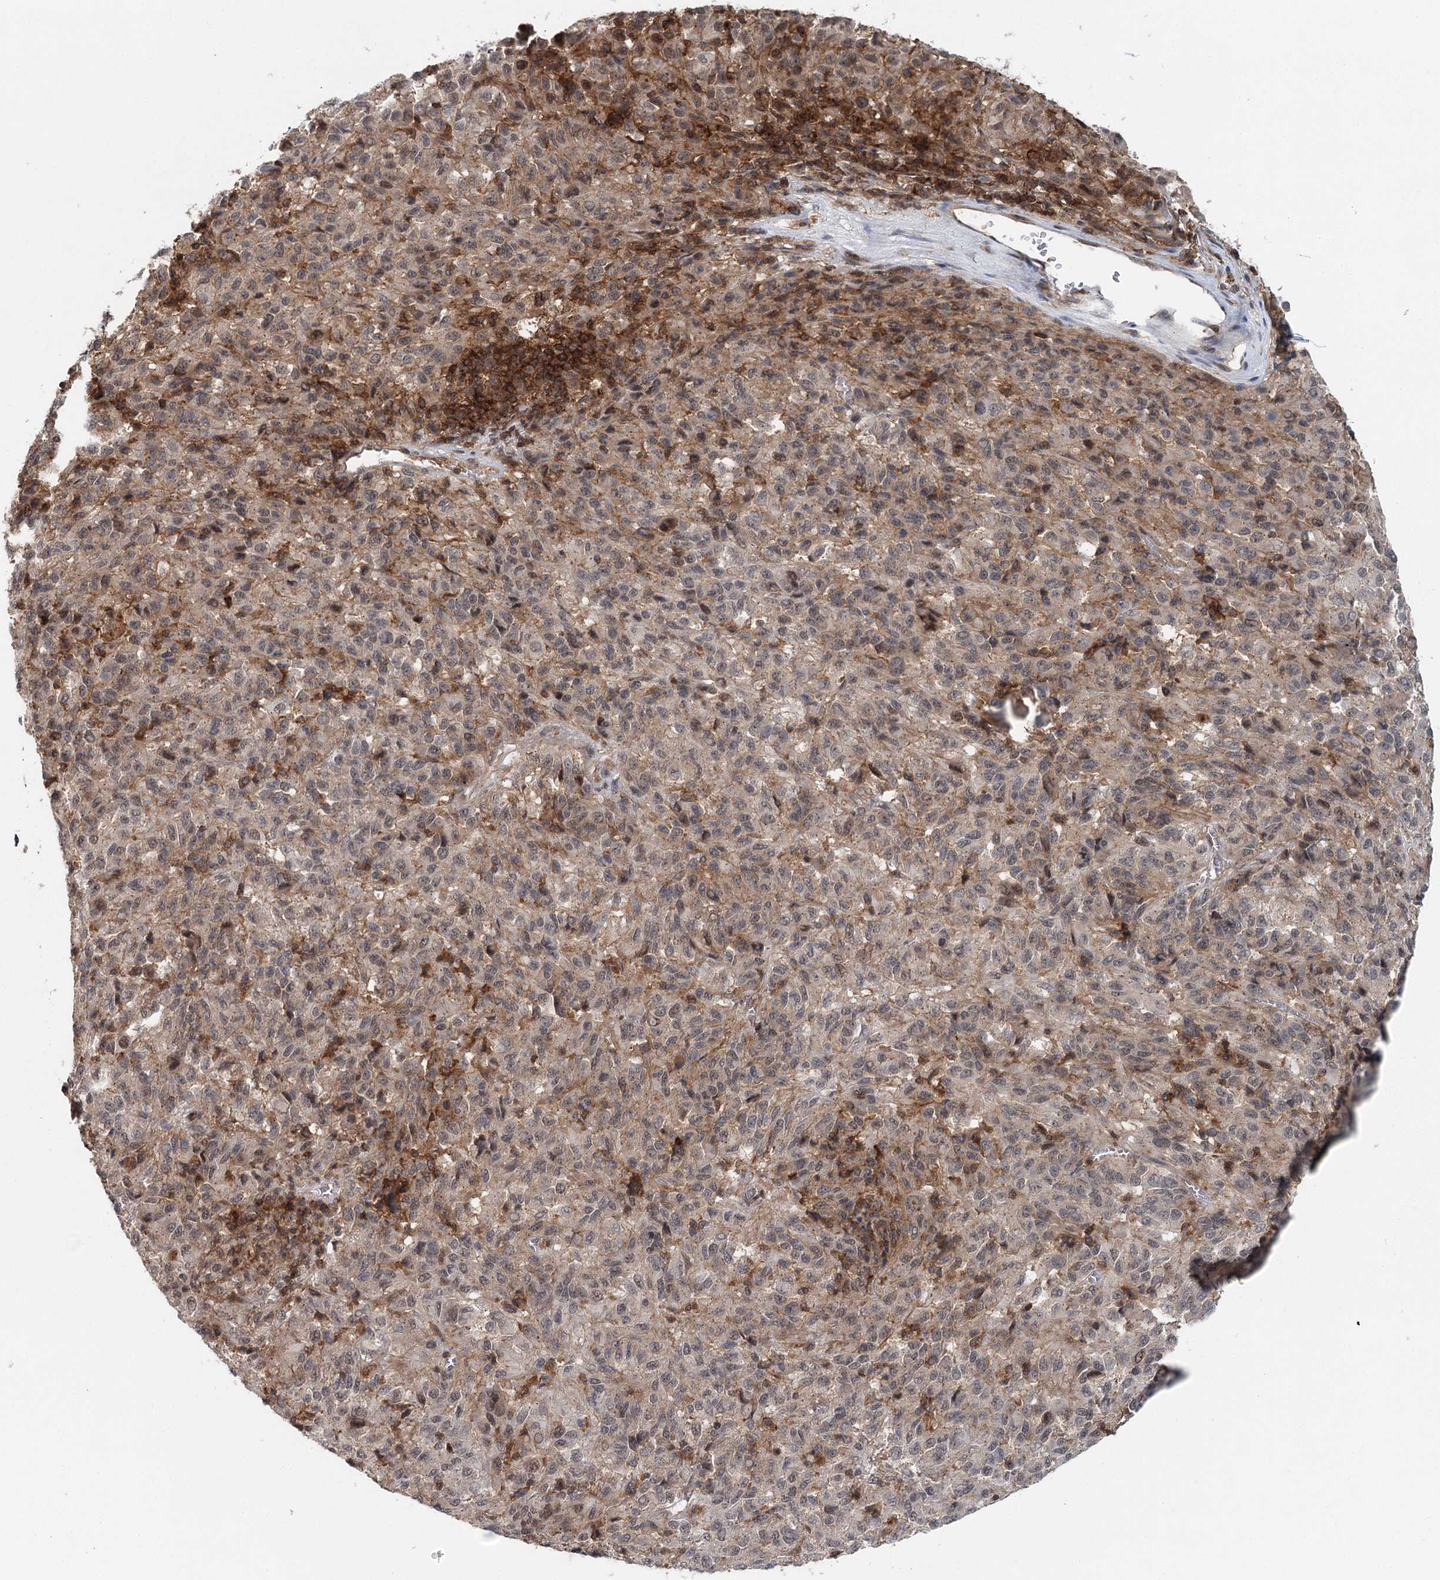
{"staining": {"intensity": "moderate", "quantity": "<25%", "location": "cytoplasmic/membranous,nuclear"}, "tissue": "melanoma", "cell_type": "Tumor cells", "image_type": "cancer", "snomed": [{"axis": "morphology", "description": "Malignant melanoma, Metastatic site"}, {"axis": "topography", "description": "Lung"}], "caption": "The micrograph reveals immunohistochemical staining of malignant melanoma (metastatic site). There is moderate cytoplasmic/membranous and nuclear staining is appreciated in about <25% of tumor cells.", "gene": "CDC42SE2", "patient": {"sex": "male", "age": 64}}